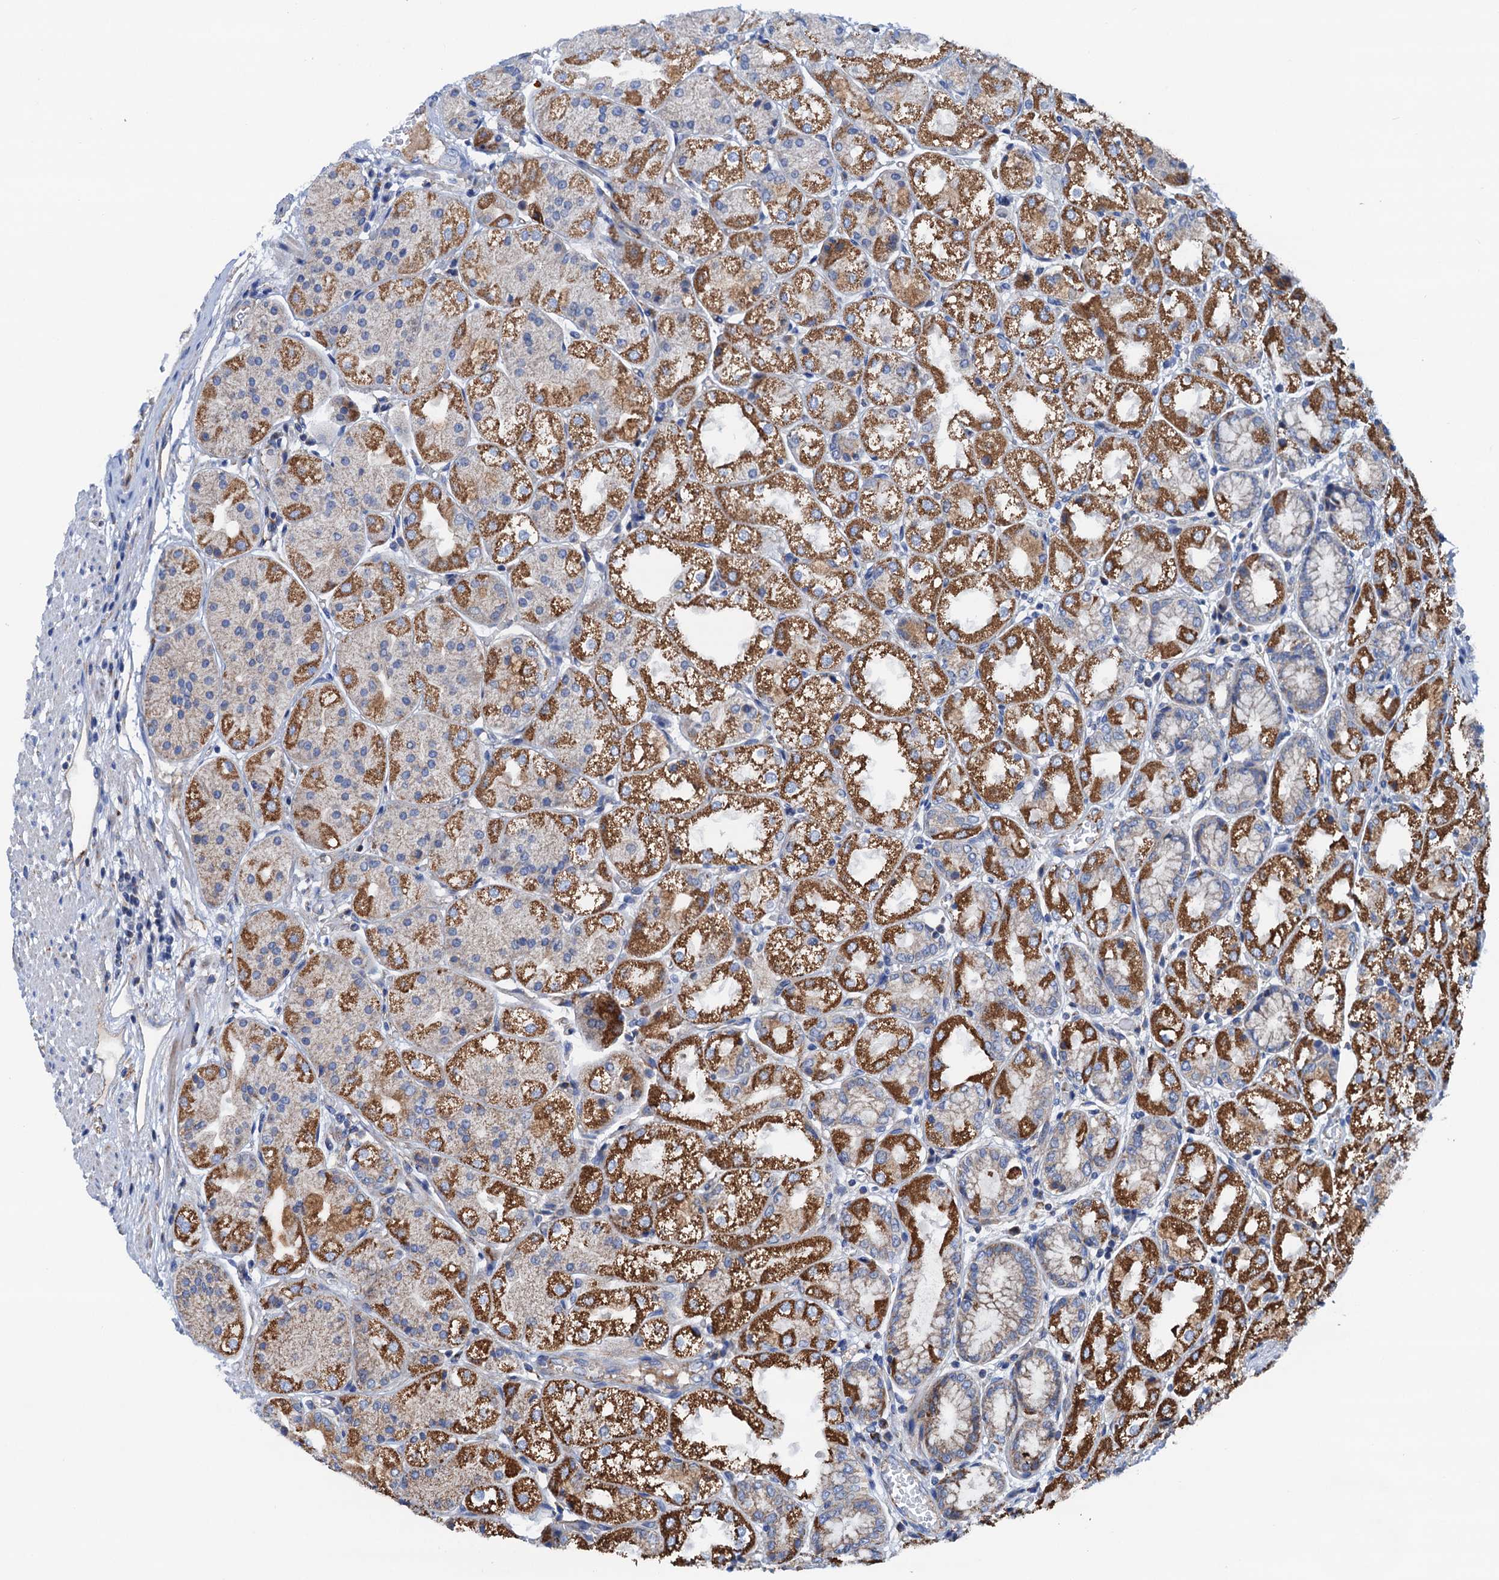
{"staining": {"intensity": "strong", "quantity": "25%-75%", "location": "cytoplasmic/membranous"}, "tissue": "stomach", "cell_type": "Glandular cells", "image_type": "normal", "snomed": [{"axis": "morphology", "description": "Normal tissue, NOS"}, {"axis": "topography", "description": "Stomach, upper"}], "caption": "A brown stain labels strong cytoplasmic/membranous expression of a protein in glandular cells of benign human stomach. The protein of interest is stained brown, and the nuclei are stained in blue (DAB IHC with brightfield microscopy, high magnification).", "gene": "RASSF9", "patient": {"sex": "male", "age": 72}}